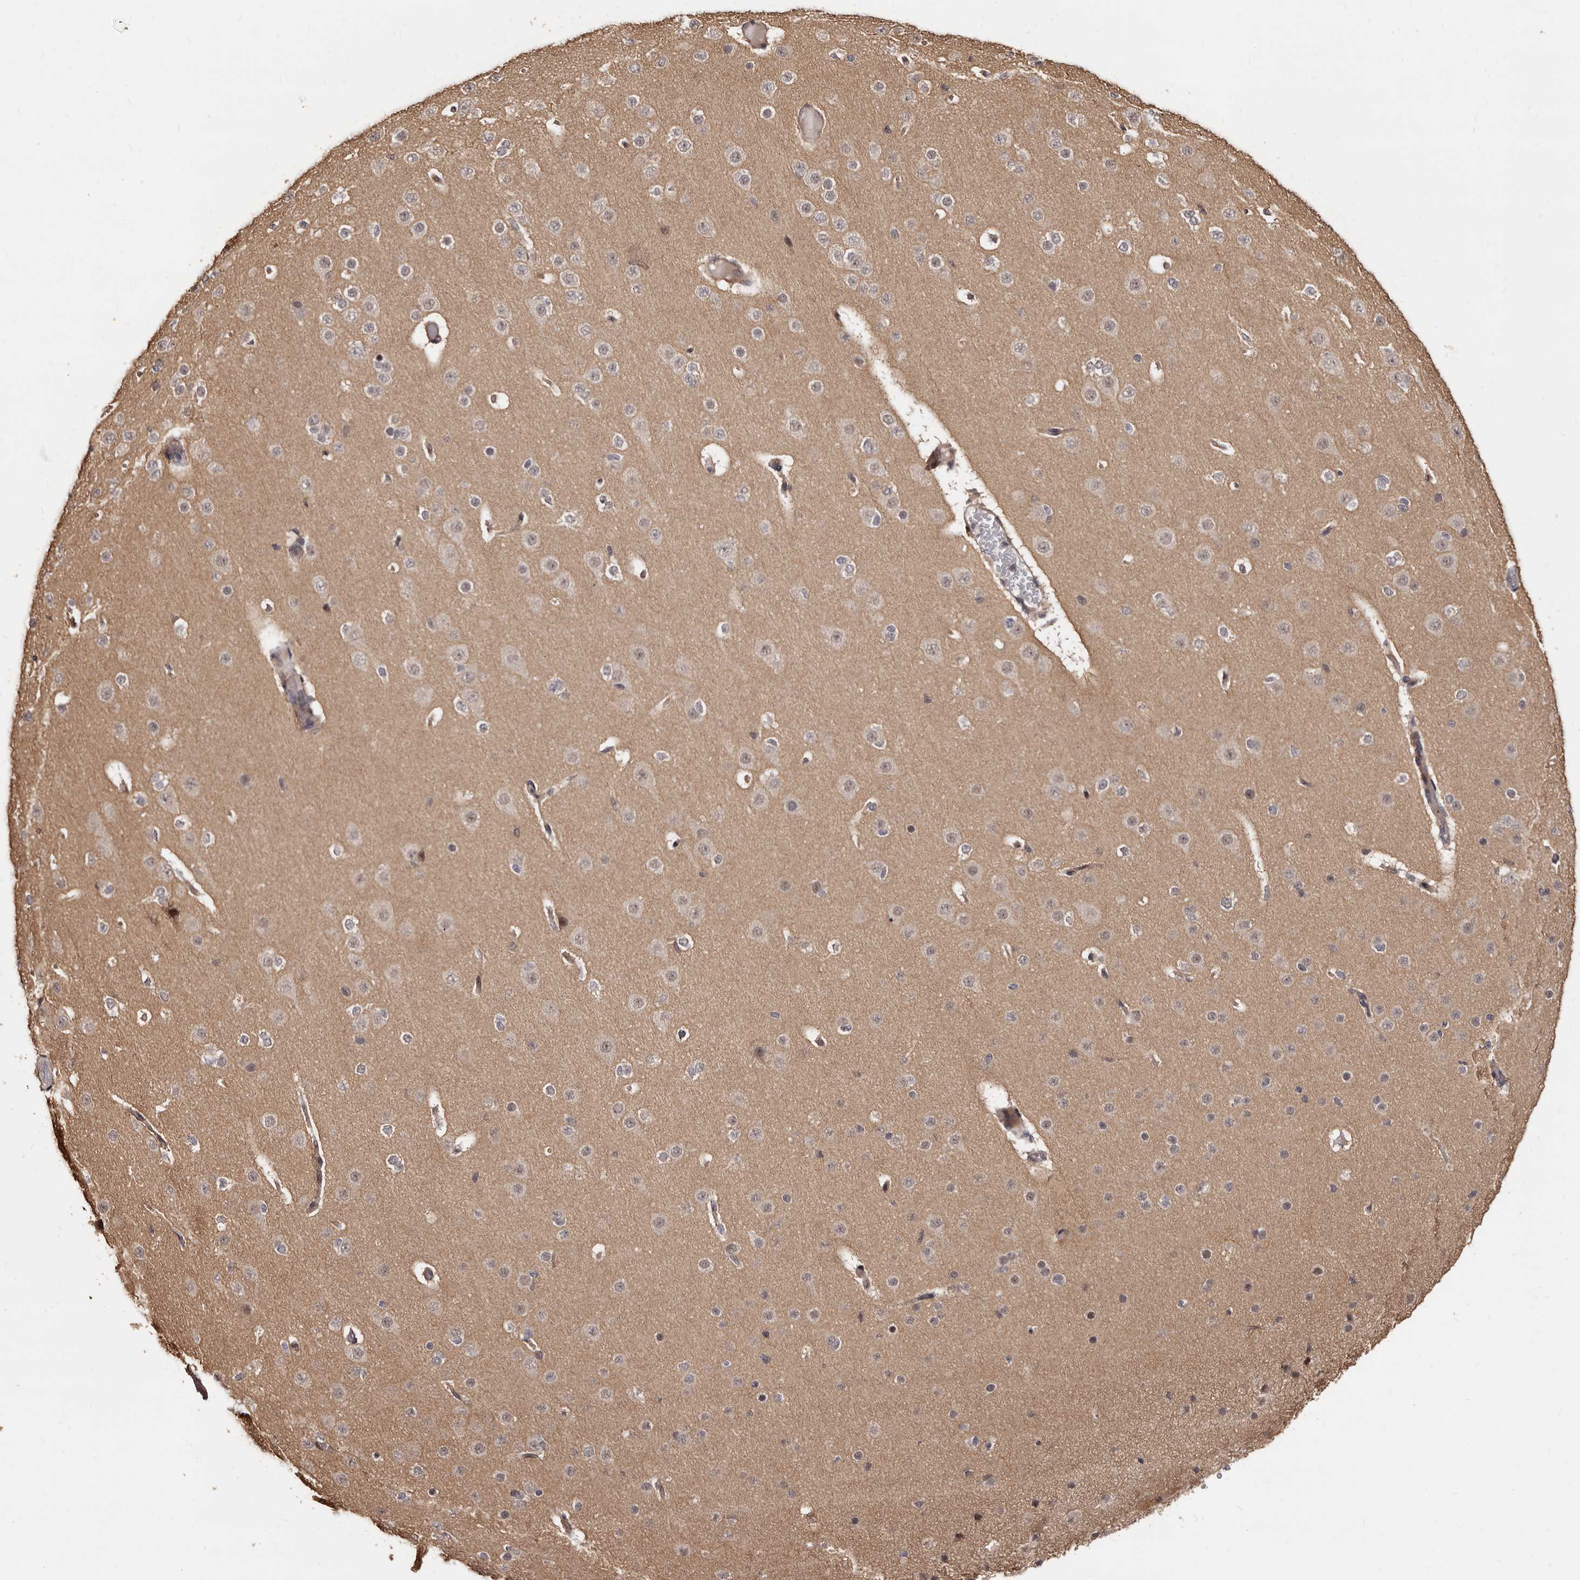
{"staining": {"intensity": "weak", "quantity": ">75%", "location": "cytoplasmic/membranous,nuclear"}, "tissue": "cerebral cortex", "cell_type": "Endothelial cells", "image_type": "normal", "snomed": [{"axis": "morphology", "description": "Normal tissue, NOS"}, {"axis": "morphology", "description": "Developmental malformation"}, {"axis": "topography", "description": "Cerebral cortex"}], "caption": "Endothelial cells display low levels of weak cytoplasmic/membranous,nuclear expression in about >75% of cells in benign human cerebral cortex.", "gene": "TBC1D22B", "patient": {"sex": "female", "age": 30}}